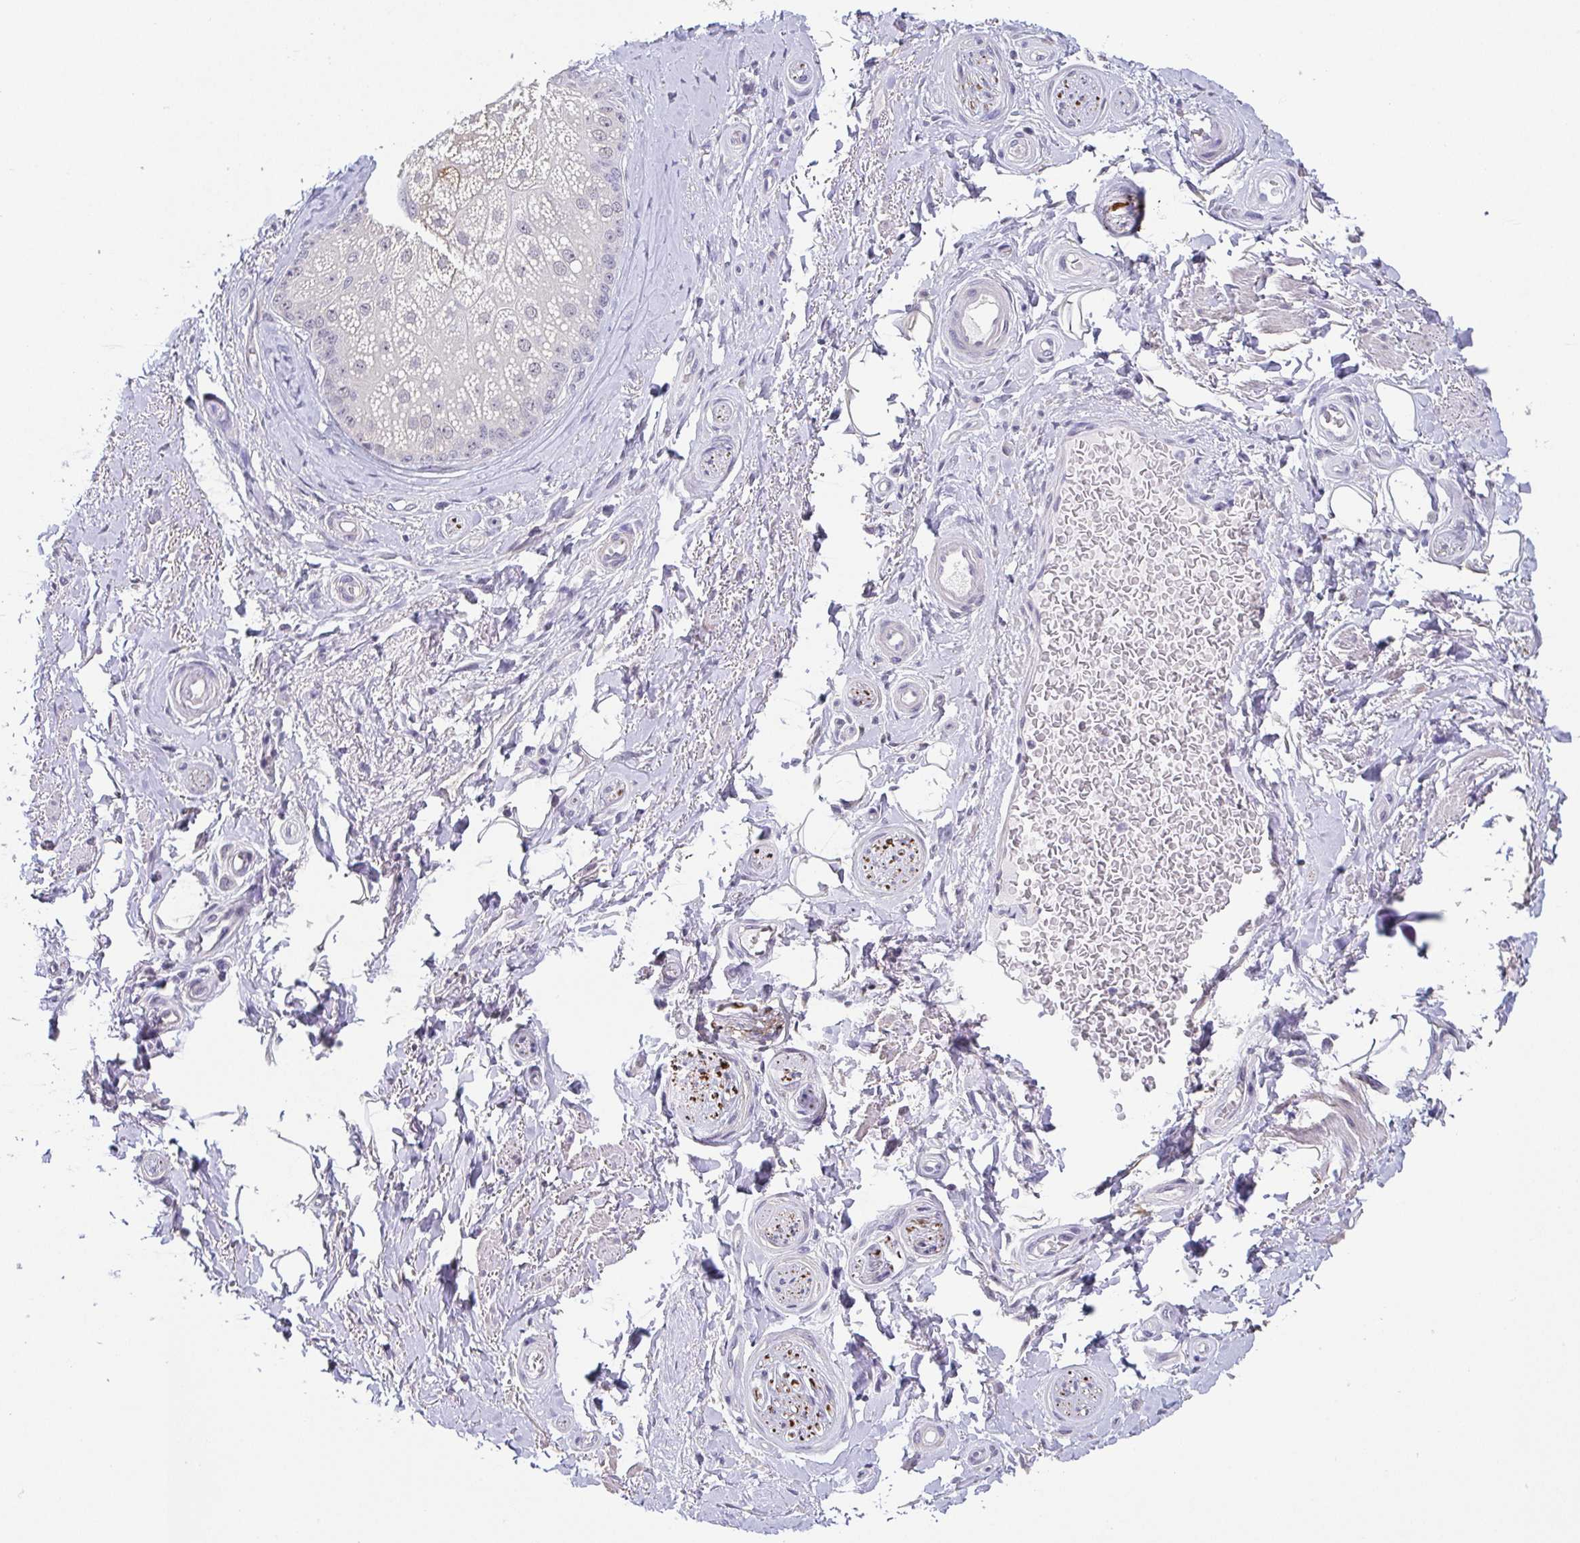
{"staining": {"intensity": "negative", "quantity": "none", "location": "none"}, "tissue": "adipose tissue", "cell_type": "Adipocytes", "image_type": "normal", "snomed": [{"axis": "morphology", "description": "Normal tissue, NOS"}, {"axis": "topography", "description": "Peripheral nerve tissue"}], "caption": "This is an immunohistochemistry (IHC) photomicrograph of benign human adipose tissue. There is no expression in adipocytes.", "gene": "NEFH", "patient": {"sex": "male", "age": 51}}